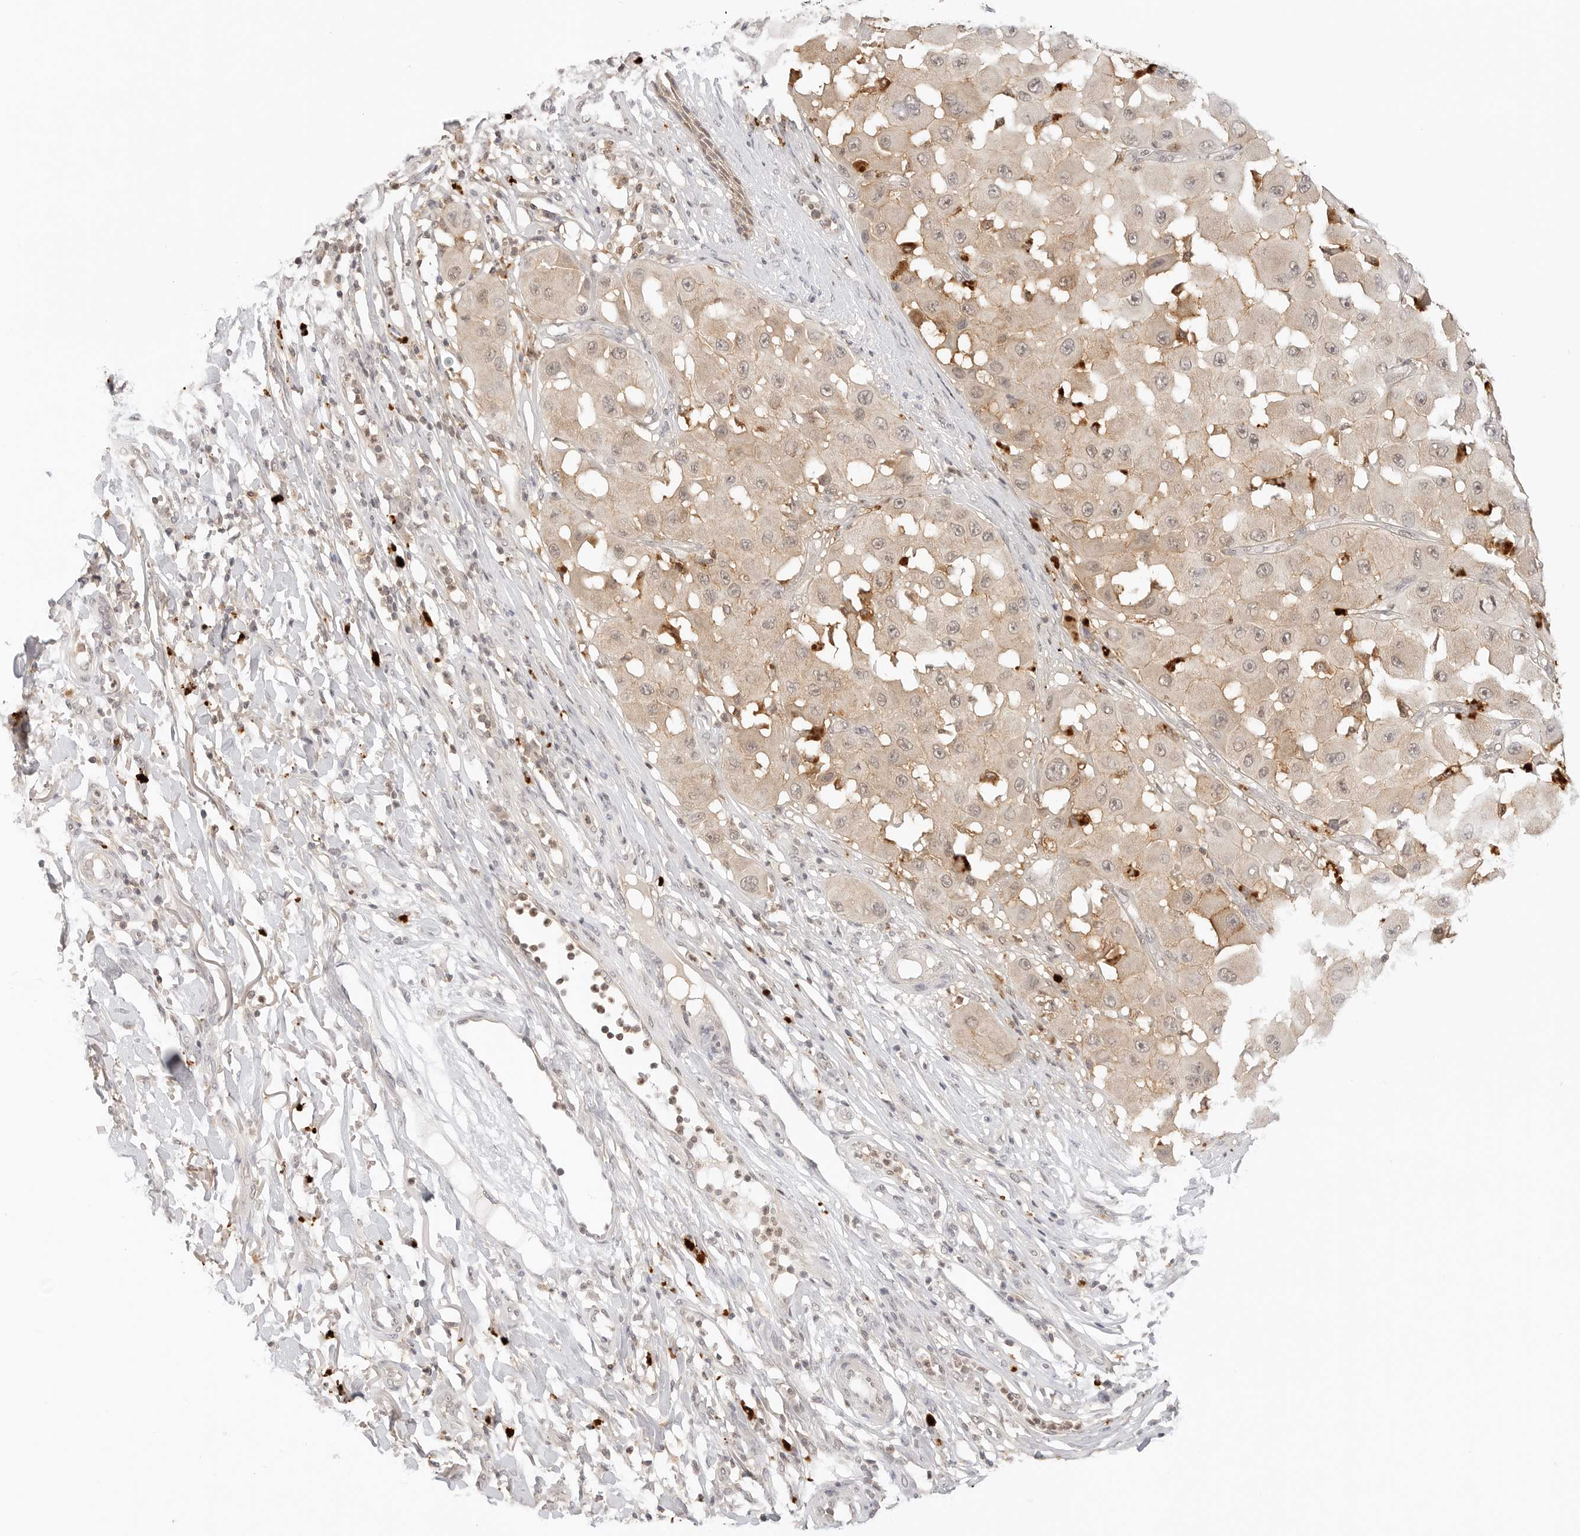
{"staining": {"intensity": "weak", "quantity": ">75%", "location": "cytoplasmic/membranous"}, "tissue": "melanoma", "cell_type": "Tumor cells", "image_type": "cancer", "snomed": [{"axis": "morphology", "description": "Malignant melanoma, NOS"}, {"axis": "topography", "description": "Skin"}], "caption": "Brown immunohistochemical staining in human malignant melanoma exhibits weak cytoplasmic/membranous expression in about >75% of tumor cells. The protein of interest is stained brown, and the nuclei are stained in blue (DAB (3,3'-diaminobenzidine) IHC with brightfield microscopy, high magnification).", "gene": "EPHA1", "patient": {"sex": "female", "age": 81}}